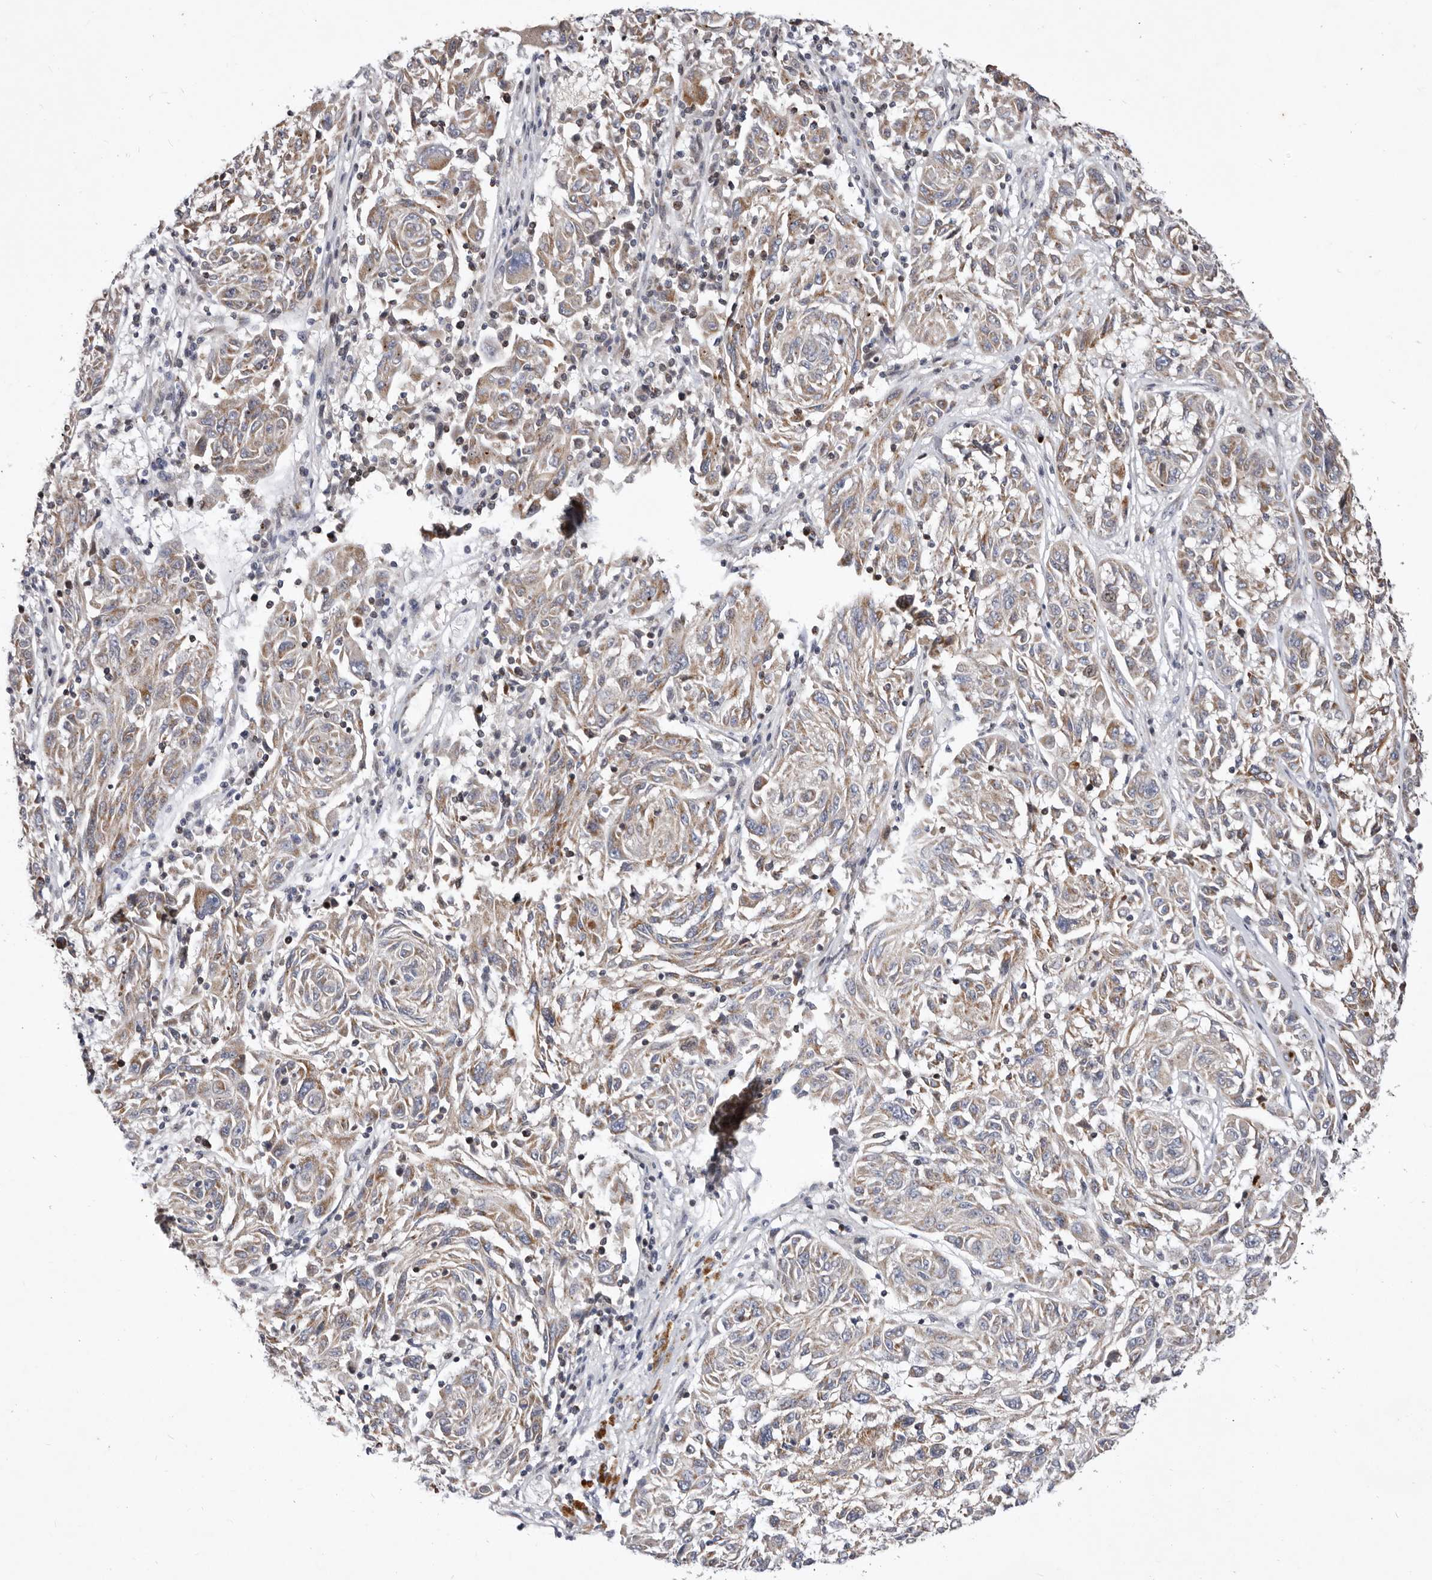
{"staining": {"intensity": "moderate", "quantity": ">75%", "location": "cytoplasmic/membranous"}, "tissue": "melanoma", "cell_type": "Tumor cells", "image_type": "cancer", "snomed": [{"axis": "morphology", "description": "Malignant melanoma, NOS"}, {"axis": "topography", "description": "Skin"}], "caption": "Malignant melanoma stained with DAB immunohistochemistry (IHC) shows medium levels of moderate cytoplasmic/membranous staining in approximately >75% of tumor cells.", "gene": "TIMM17B", "patient": {"sex": "male", "age": 53}}